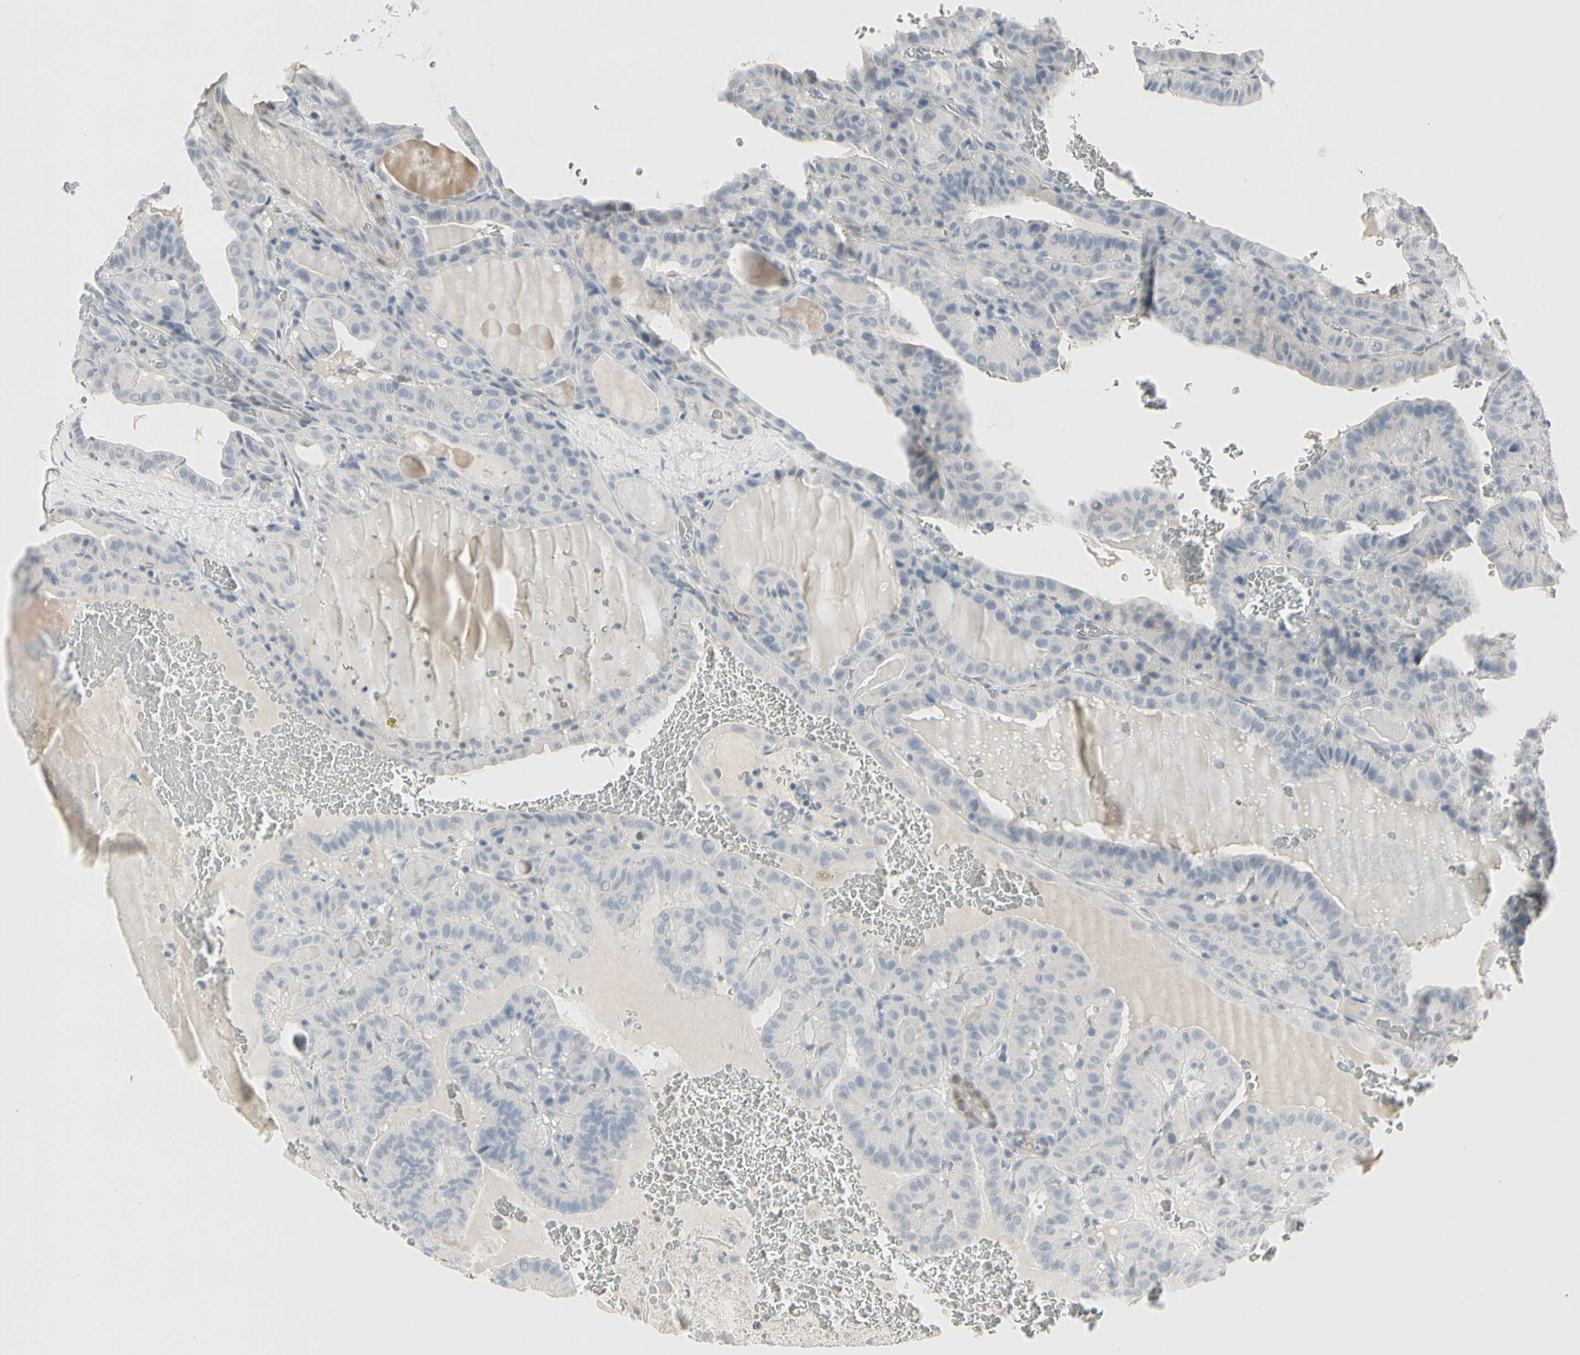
{"staining": {"intensity": "negative", "quantity": "none", "location": "none"}, "tissue": "thyroid cancer", "cell_type": "Tumor cells", "image_type": "cancer", "snomed": [{"axis": "morphology", "description": "Papillary adenocarcinoma, NOS"}, {"axis": "topography", "description": "Thyroid gland"}], "caption": "Immunohistochemical staining of human thyroid papillary adenocarcinoma exhibits no significant staining in tumor cells. The staining was performed using DAB (3,3'-diaminobenzidine) to visualize the protein expression in brown, while the nuclei were stained in blue with hematoxylin (Magnification: 20x).", "gene": "DMPK", "patient": {"sex": "male", "age": 77}}